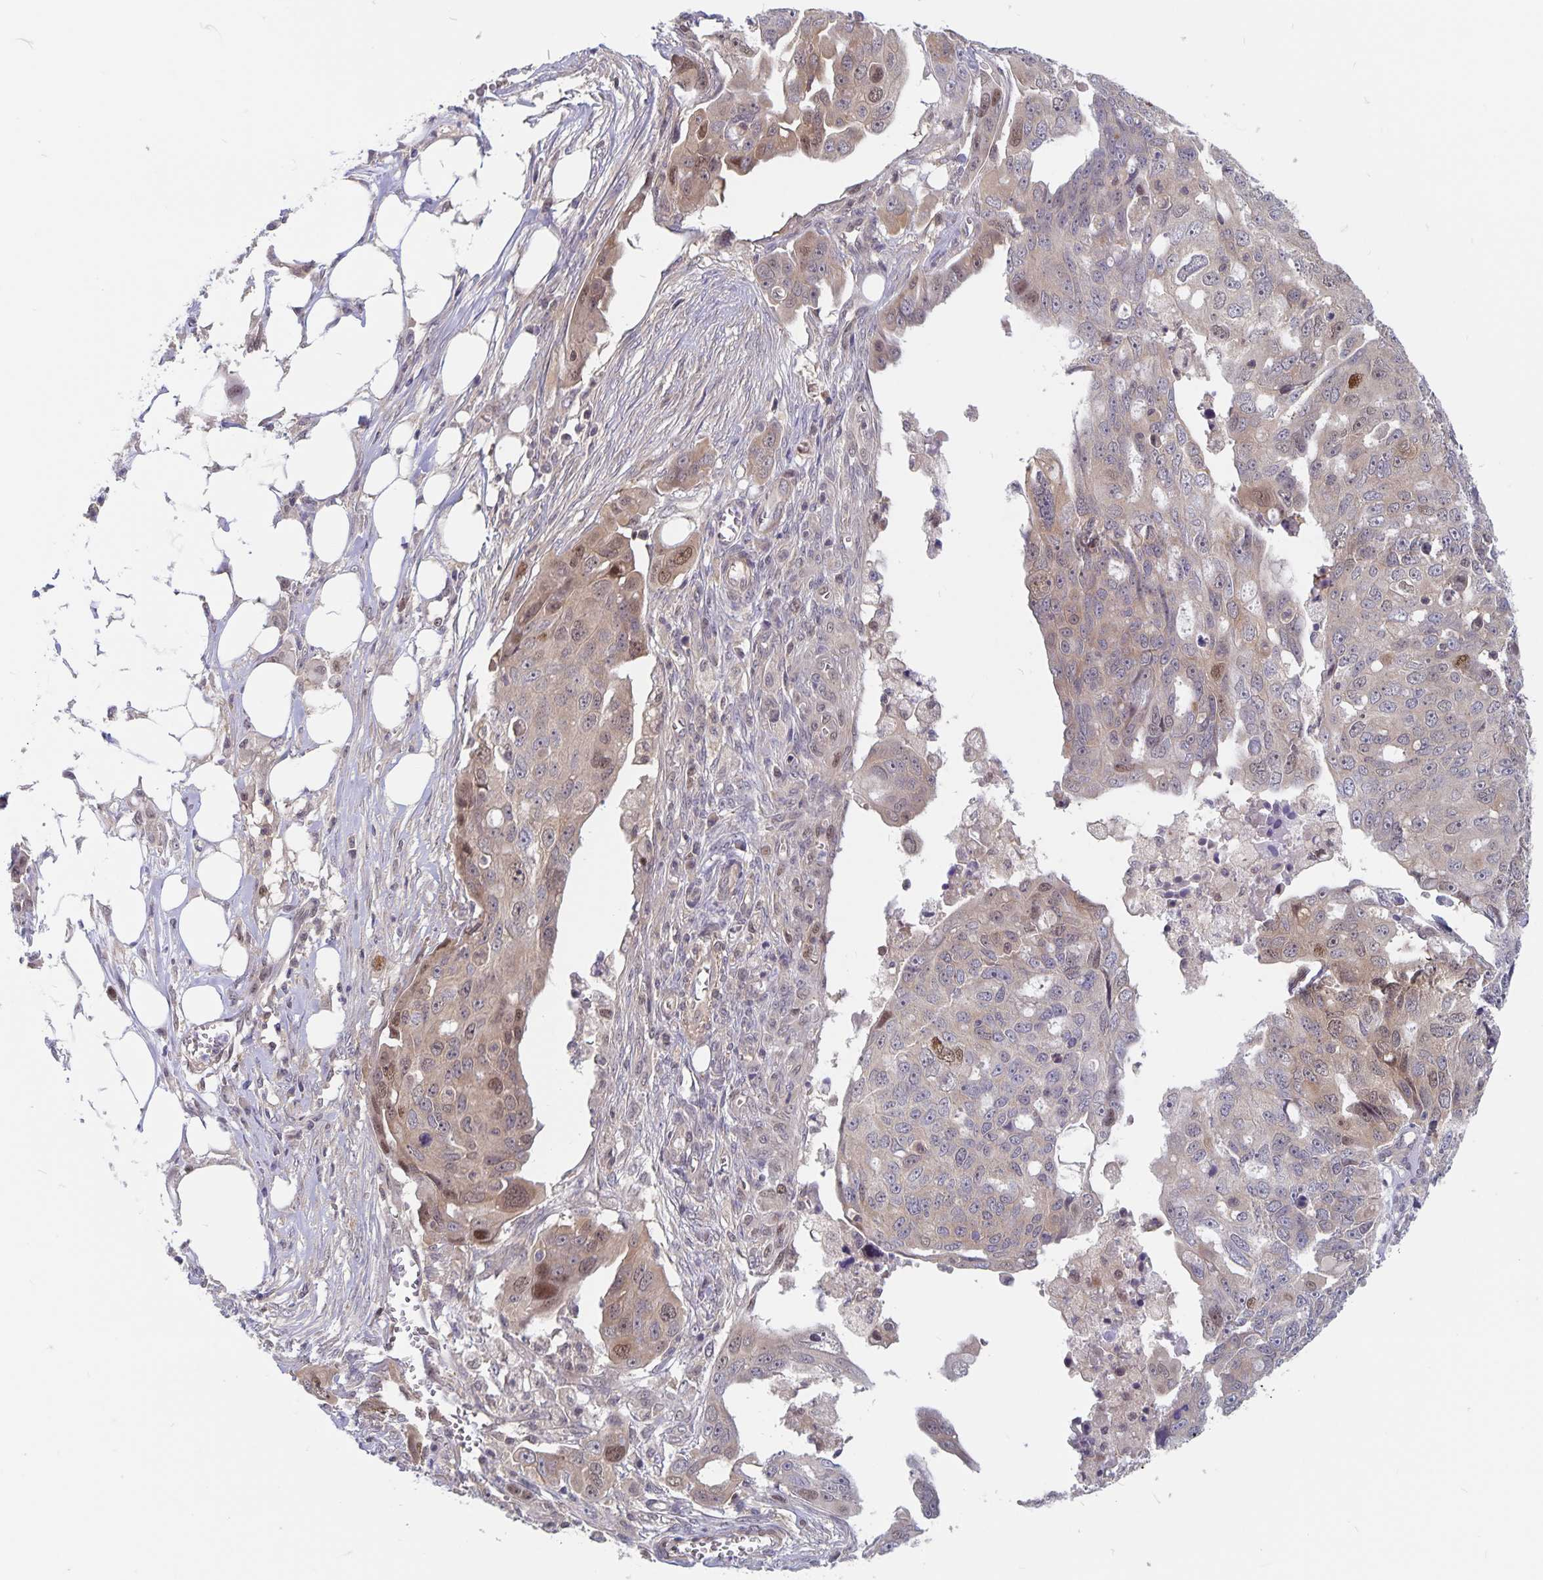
{"staining": {"intensity": "weak", "quantity": "25%-75%", "location": "cytoplasmic/membranous,nuclear"}, "tissue": "ovarian cancer", "cell_type": "Tumor cells", "image_type": "cancer", "snomed": [{"axis": "morphology", "description": "Carcinoma, endometroid"}, {"axis": "topography", "description": "Ovary"}], "caption": "Tumor cells exhibit weak cytoplasmic/membranous and nuclear staining in about 25%-75% of cells in ovarian endometroid carcinoma.", "gene": "BAG6", "patient": {"sex": "female", "age": 70}}